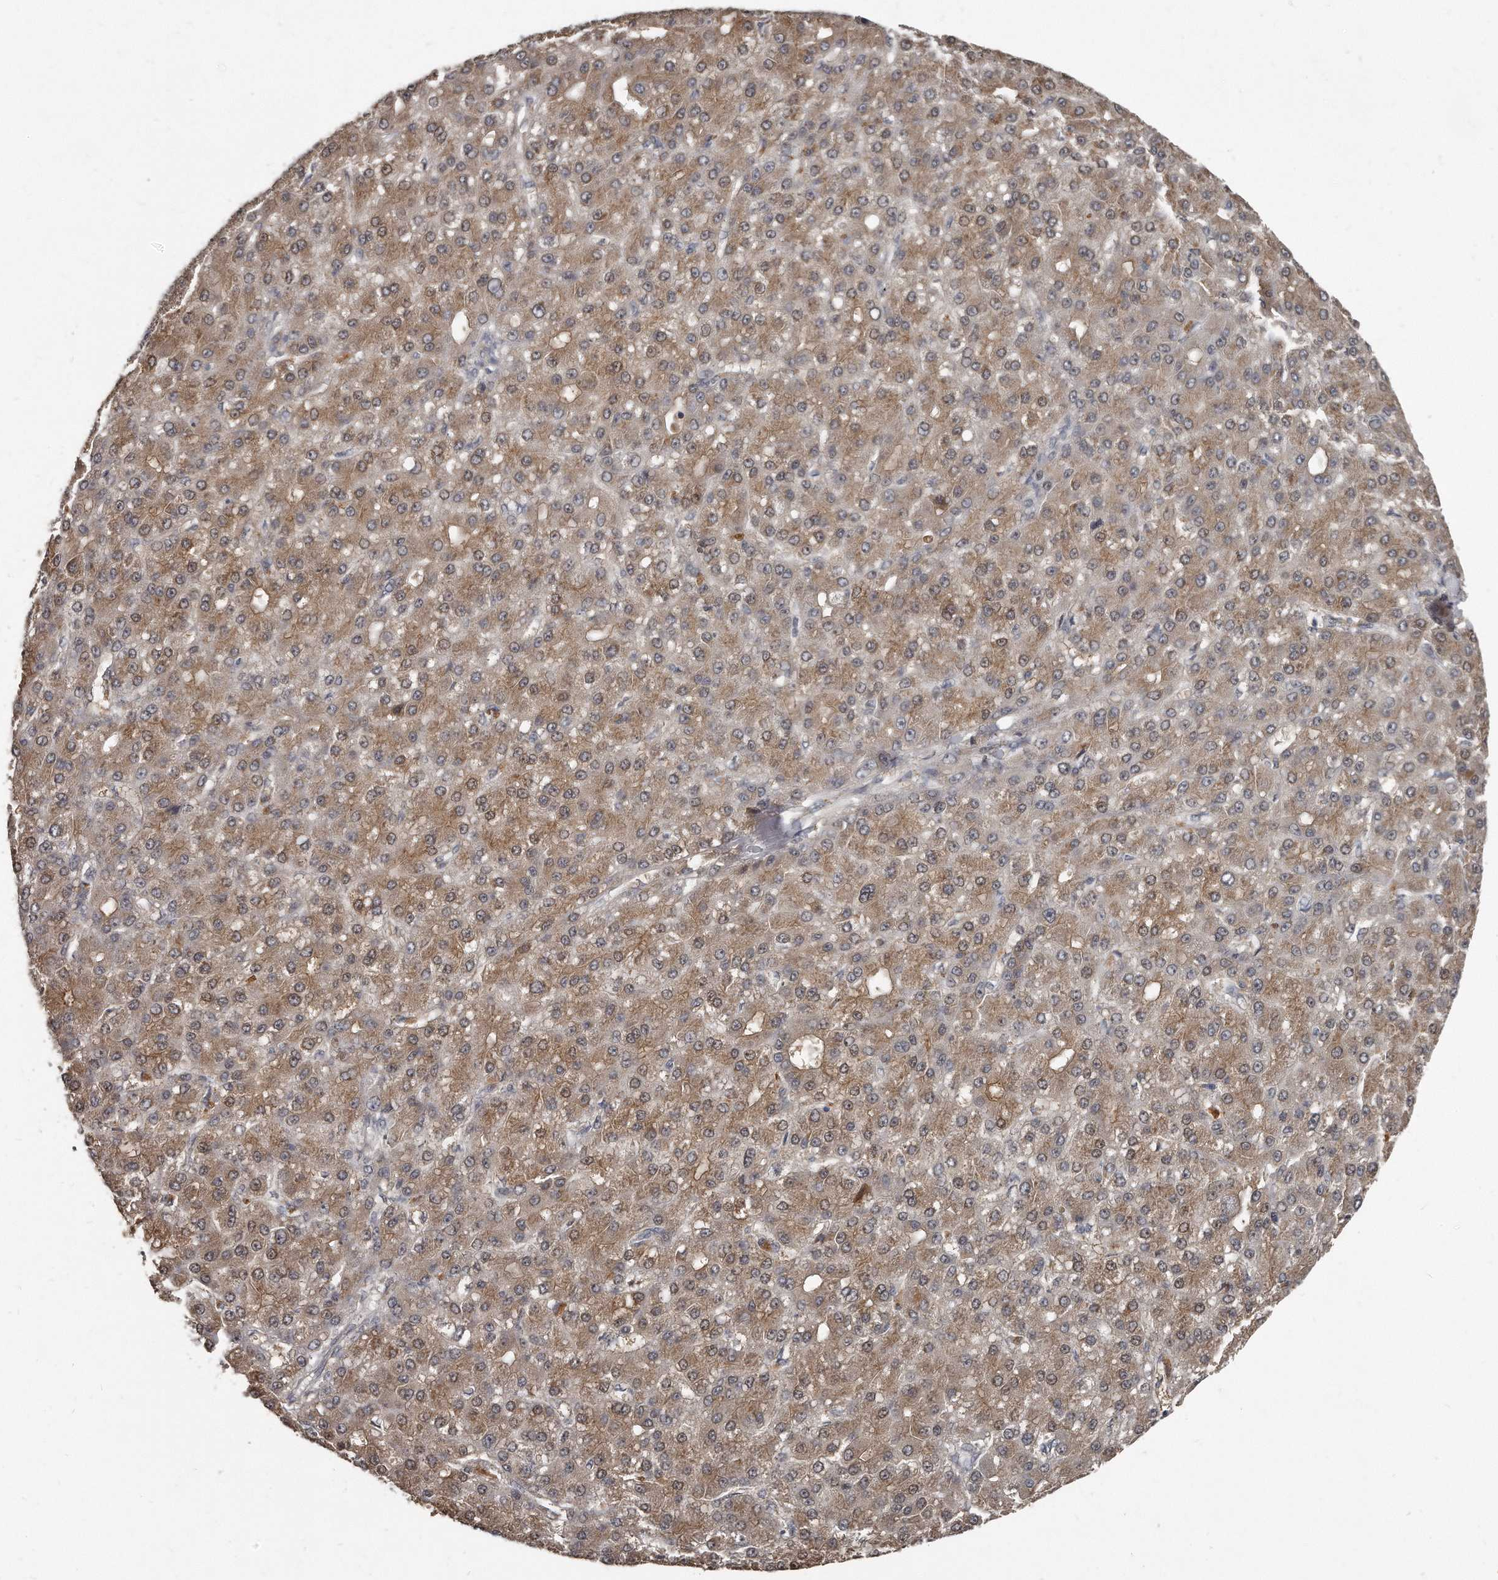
{"staining": {"intensity": "moderate", "quantity": "25%-75%", "location": "cytoplasmic/membranous,nuclear"}, "tissue": "liver cancer", "cell_type": "Tumor cells", "image_type": "cancer", "snomed": [{"axis": "morphology", "description": "Carcinoma, Hepatocellular, NOS"}, {"axis": "topography", "description": "Liver"}], "caption": "Liver hepatocellular carcinoma stained with a protein marker reveals moderate staining in tumor cells.", "gene": "GRB10", "patient": {"sex": "male", "age": 67}}